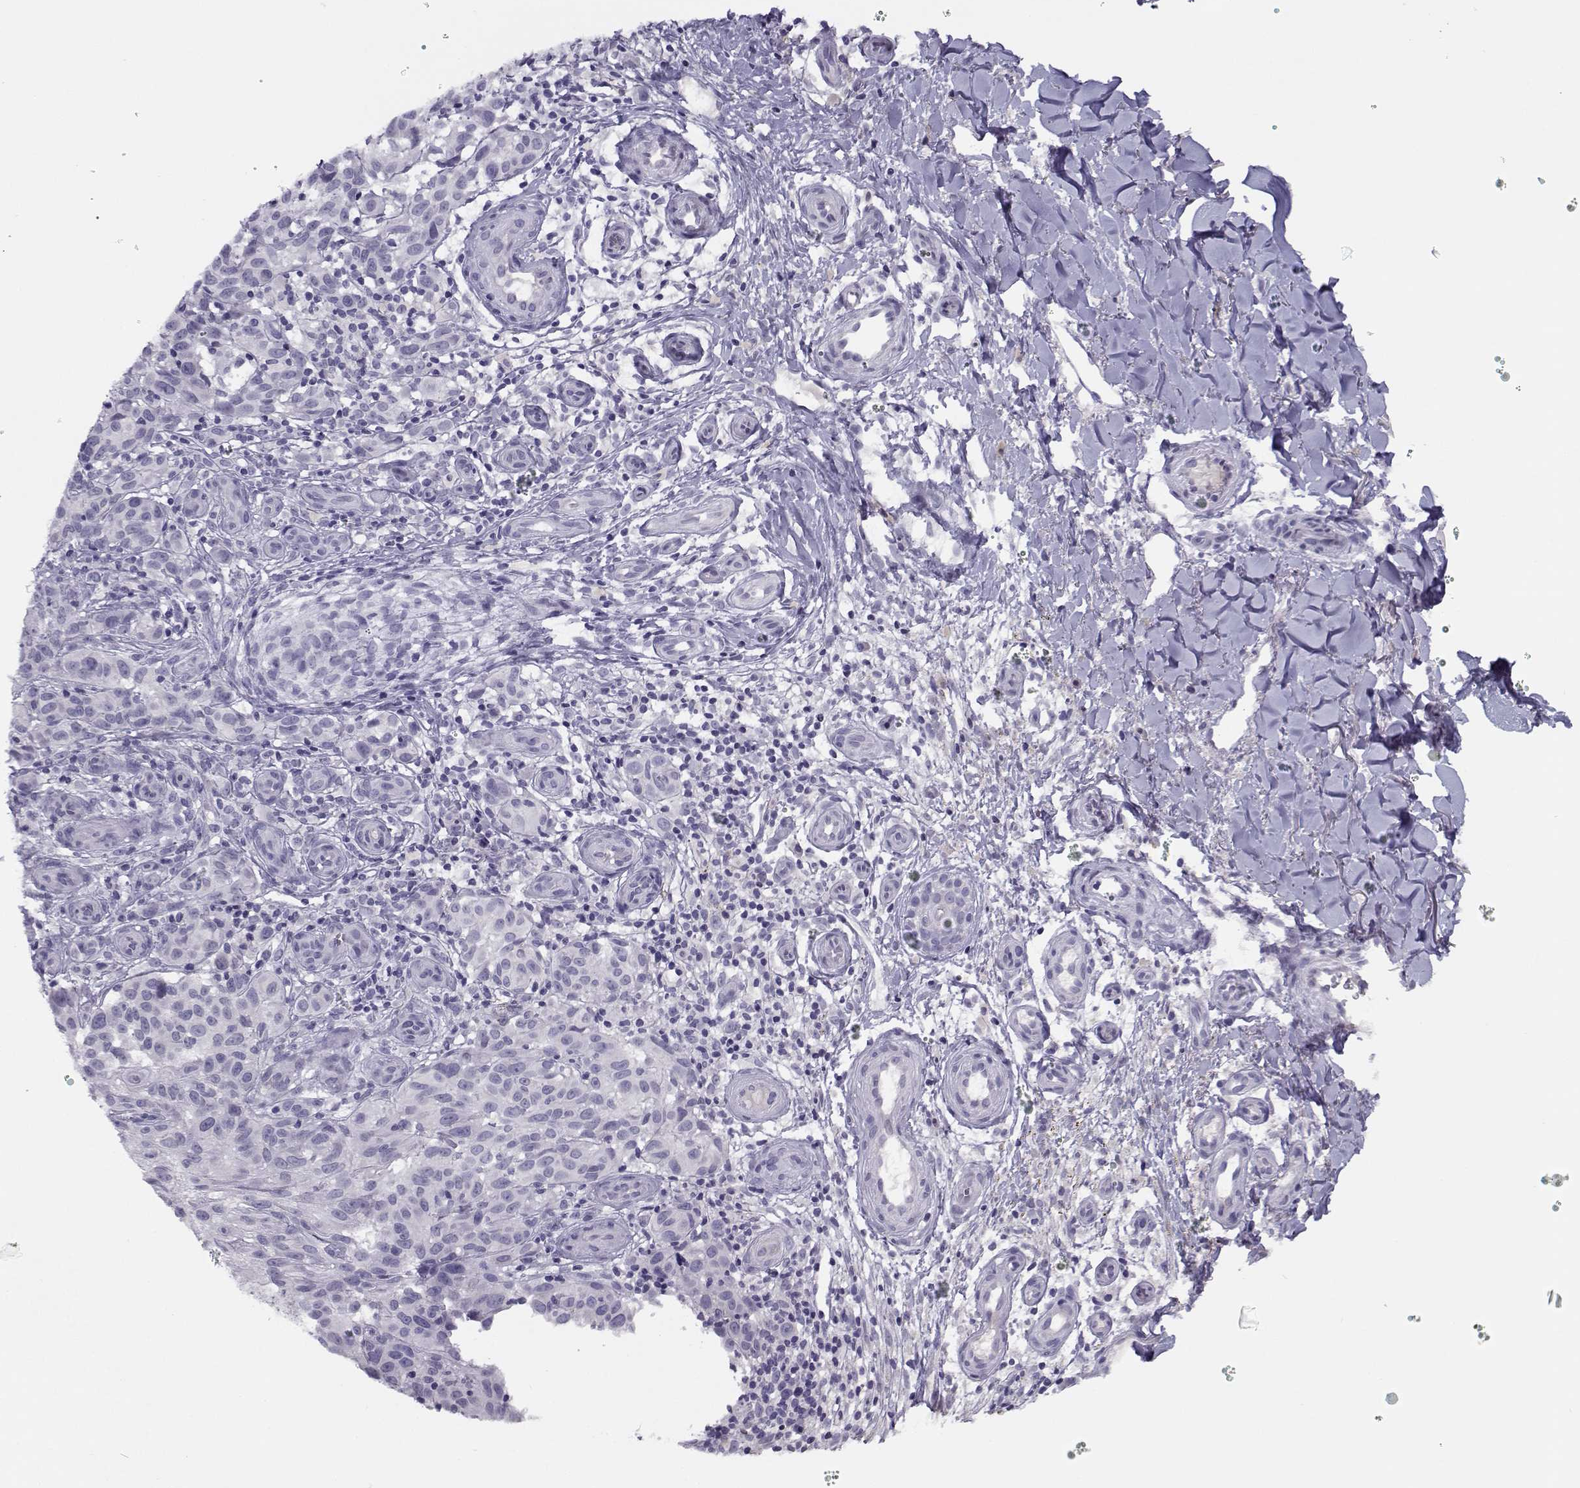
{"staining": {"intensity": "negative", "quantity": "none", "location": "none"}, "tissue": "melanoma", "cell_type": "Tumor cells", "image_type": "cancer", "snomed": [{"axis": "morphology", "description": "Malignant melanoma, NOS"}, {"axis": "topography", "description": "Skin"}], "caption": "Malignant melanoma was stained to show a protein in brown. There is no significant expression in tumor cells. Nuclei are stained in blue.", "gene": "CFAP77", "patient": {"sex": "female", "age": 53}}